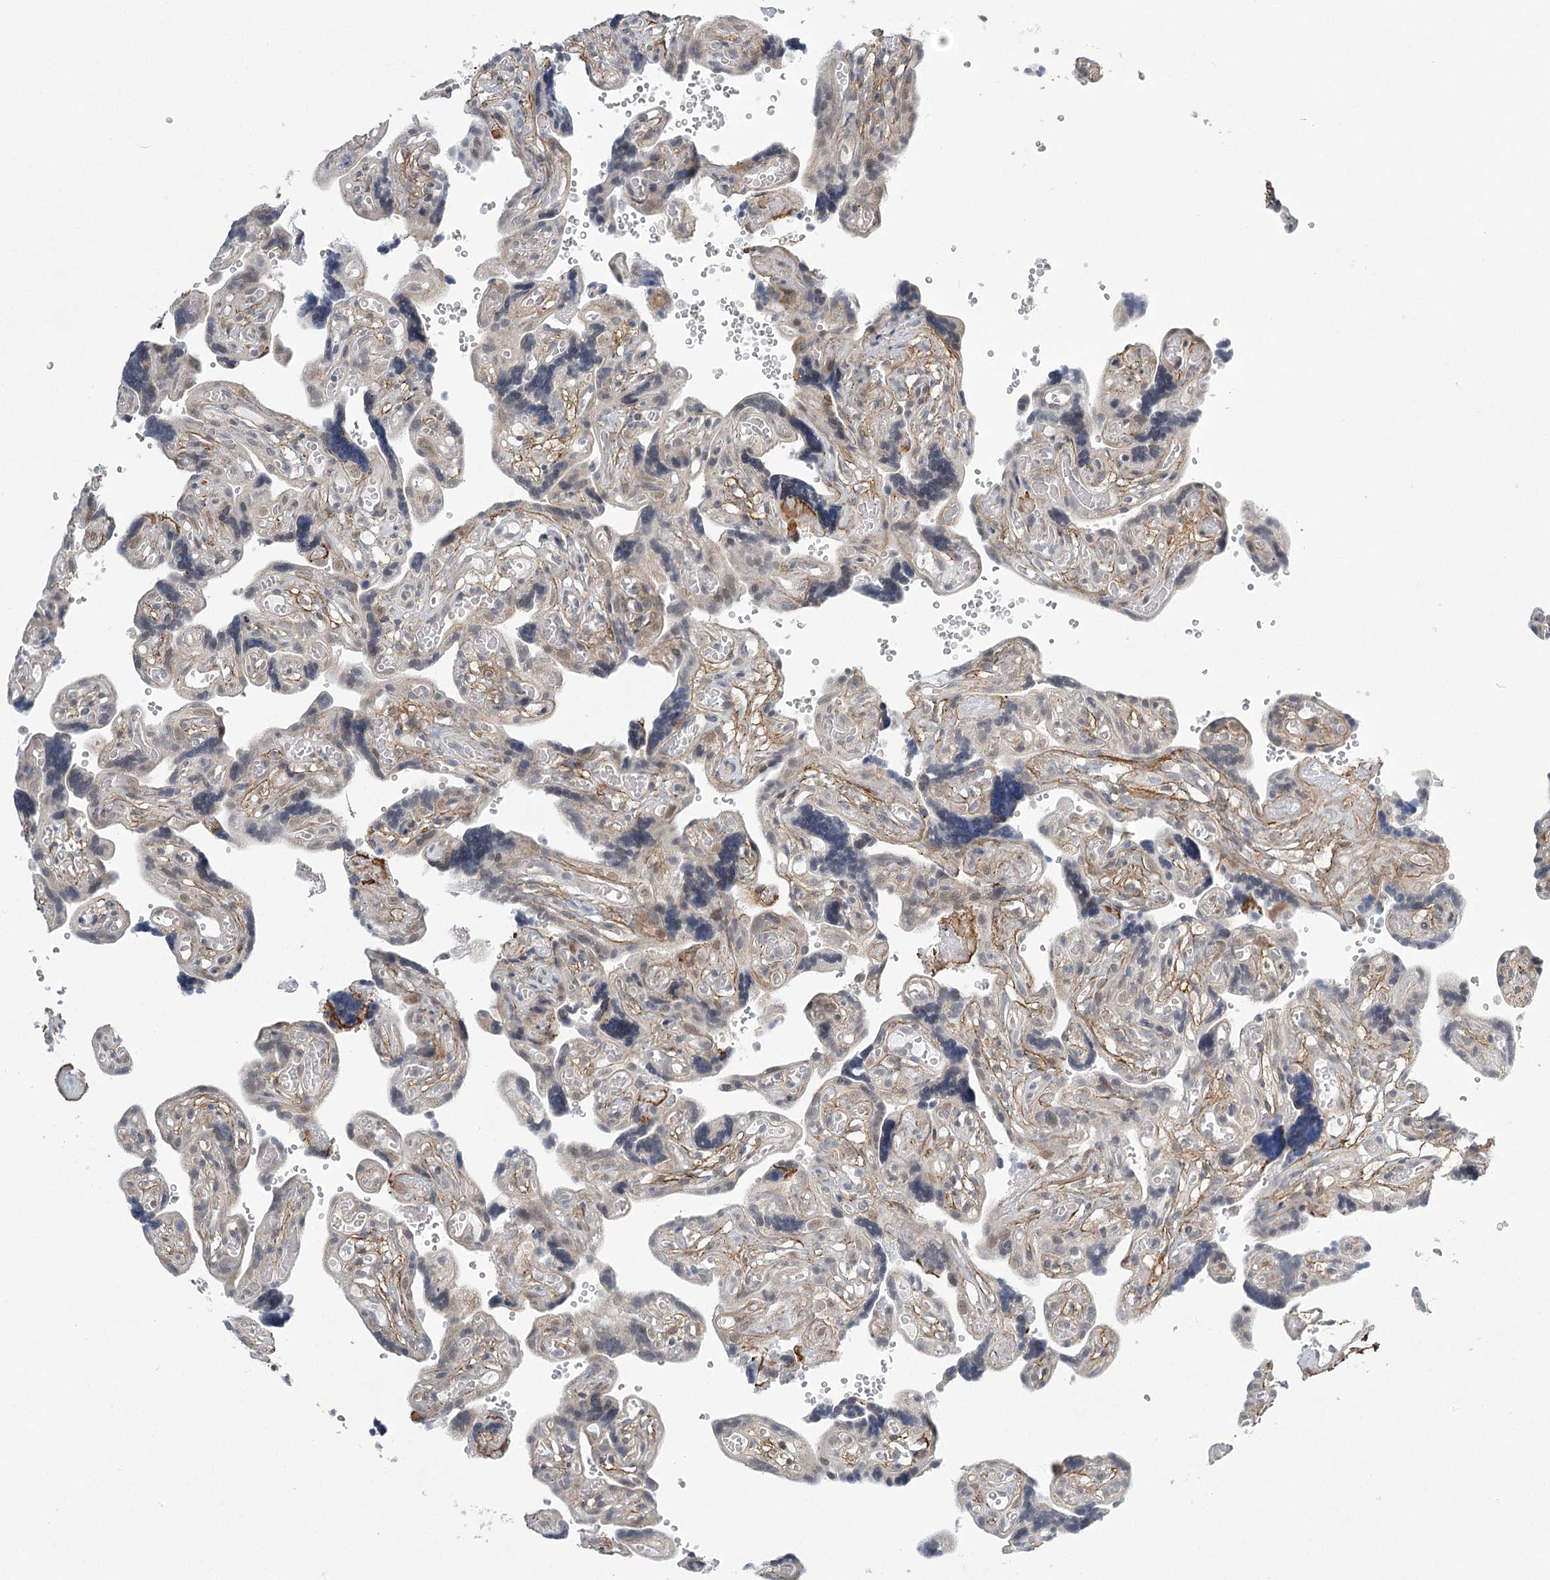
{"staining": {"intensity": "moderate", "quantity": "25%-75%", "location": "nuclear"}, "tissue": "placenta", "cell_type": "Trophoblastic cells", "image_type": "normal", "snomed": [{"axis": "morphology", "description": "Normal tissue, NOS"}, {"axis": "topography", "description": "Placenta"}], "caption": "A photomicrograph showing moderate nuclear expression in approximately 25%-75% of trophoblastic cells in unremarkable placenta, as visualized by brown immunohistochemical staining.", "gene": "MED28", "patient": {"sex": "female", "age": 30}}